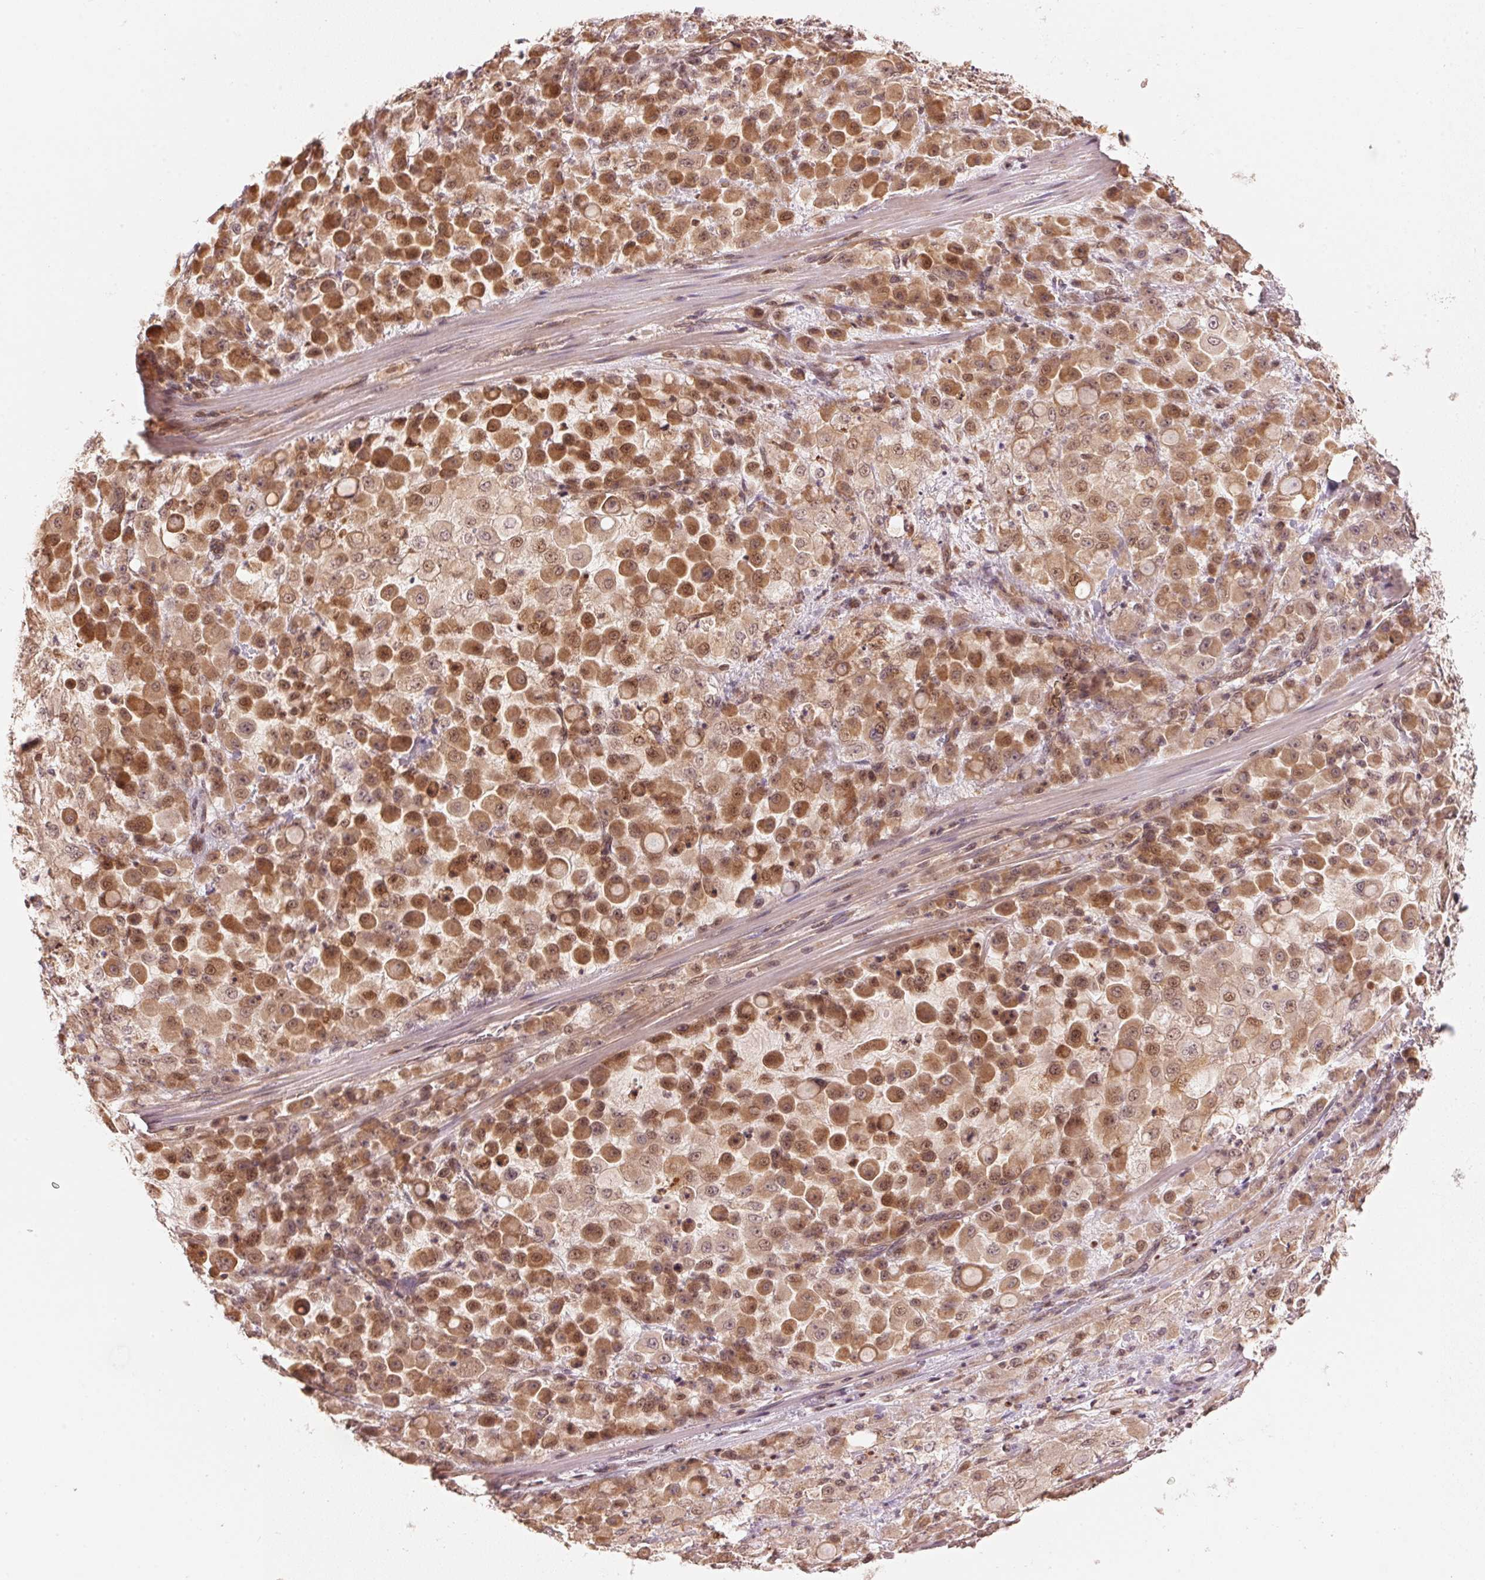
{"staining": {"intensity": "moderate", "quantity": ">75%", "location": "cytoplasmic/membranous,nuclear"}, "tissue": "stomach cancer", "cell_type": "Tumor cells", "image_type": "cancer", "snomed": [{"axis": "morphology", "description": "Adenocarcinoma, NOS"}, {"axis": "topography", "description": "Stomach"}], "caption": "Tumor cells reveal medium levels of moderate cytoplasmic/membranous and nuclear staining in approximately >75% of cells in human adenocarcinoma (stomach).", "gene": "PRKN", "patient": {"sex": "female", "age": 76}}